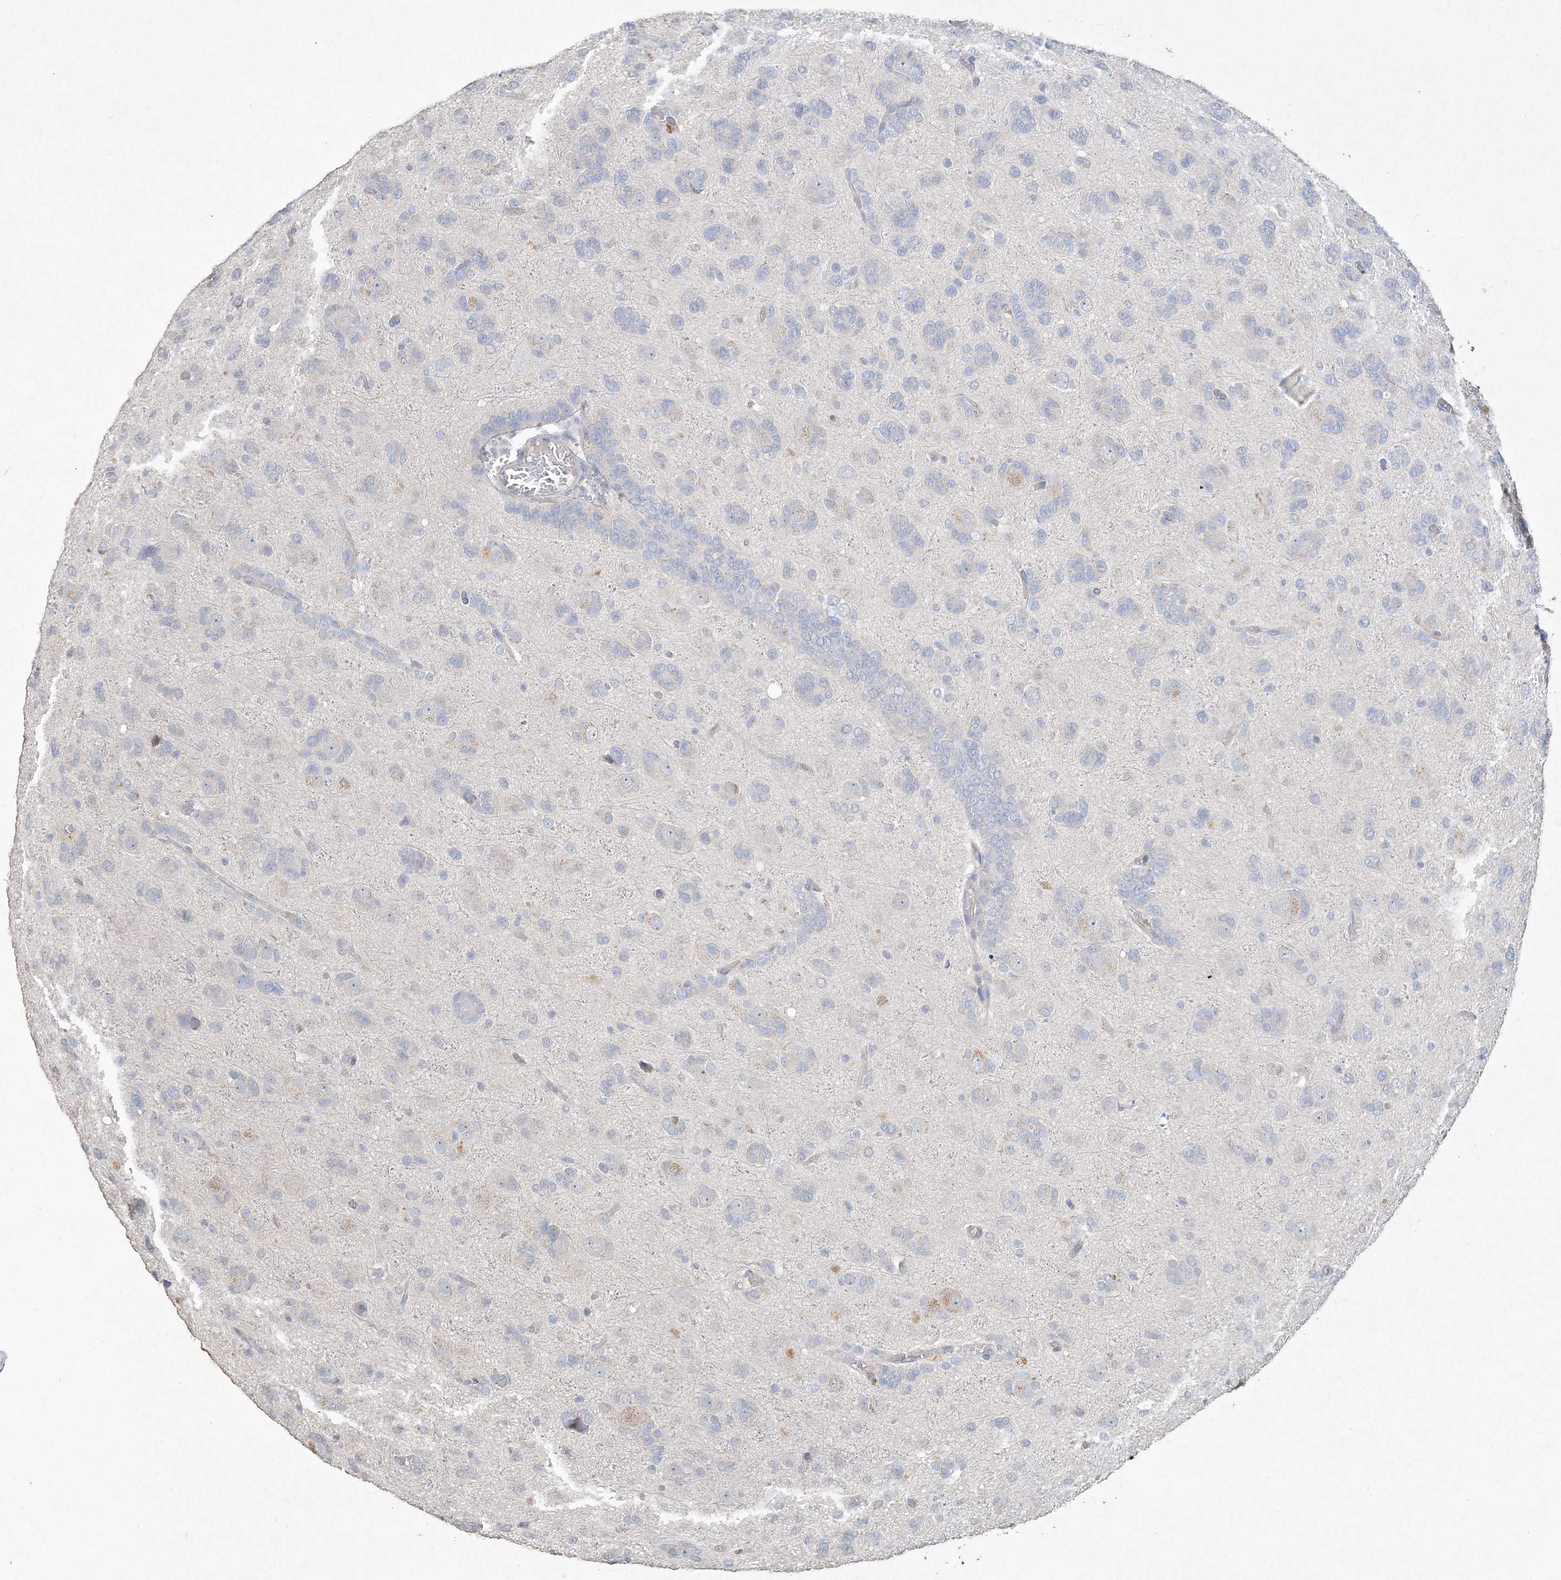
{"staining": {"intensity": "negative", "quantity": "none", "location": "none"}, "tissue": "glioma", "cell_type": "Tumor cells", "image_type": "cancer", "snomed": [{"axis": "morphology", "description": "Glioma, malignant, High grade"}, {"axis": "topography", "description": "Brain"}], "caption": "Tumor cells show no significant staining in glioma. The staining was performed using DAB to visualize the protein expression in brown, while the nuclei were stained in blue with hematoxylin (Magnification: 20x).", "gene": "DNAH5", "patient": {"sex": "female", "age": 59}}